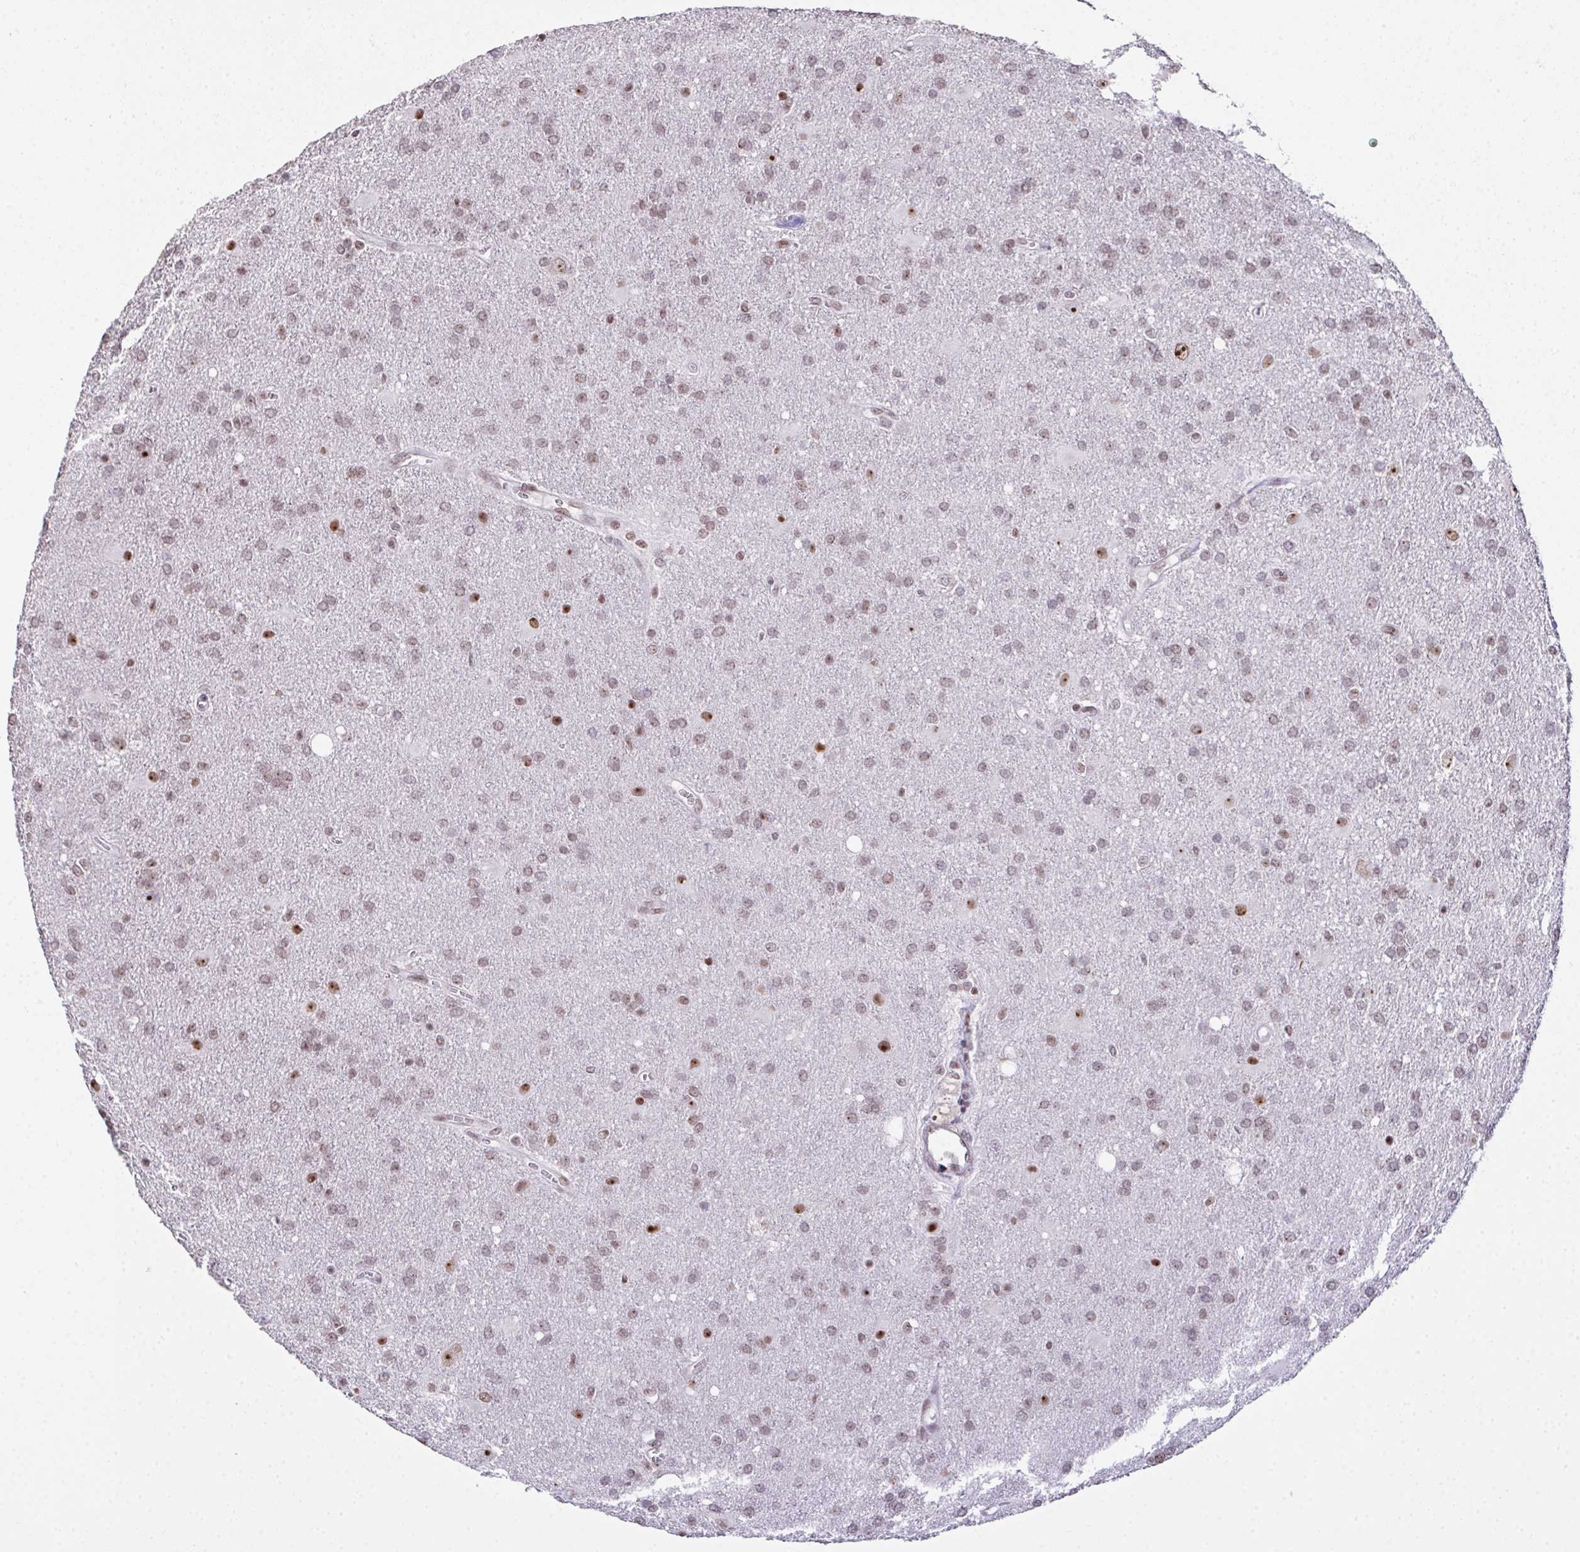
{"staining": {"intensity": "weak", "quantity": ">75%", "location": "nuclear"}, "tissue": "glioma", "cell_type": "Tumor cells", "image_type": "cancer", "snomed": [{"axis": "morphology", "description": "Glioma, malignant, Low grade"}, {"axis": "topography", "description": "Brain"}], "caption": "IHC micrograph of neoplastic tissue: glioma stained using immunohistochemistry (IHC) demonstrates low levels of weak protein expression localized specifically in the nuclear of tumor cells, appearing as a nuclear brown color.", "gene": "ZNF800", "patient": {"sex": "male", "age": 66}}